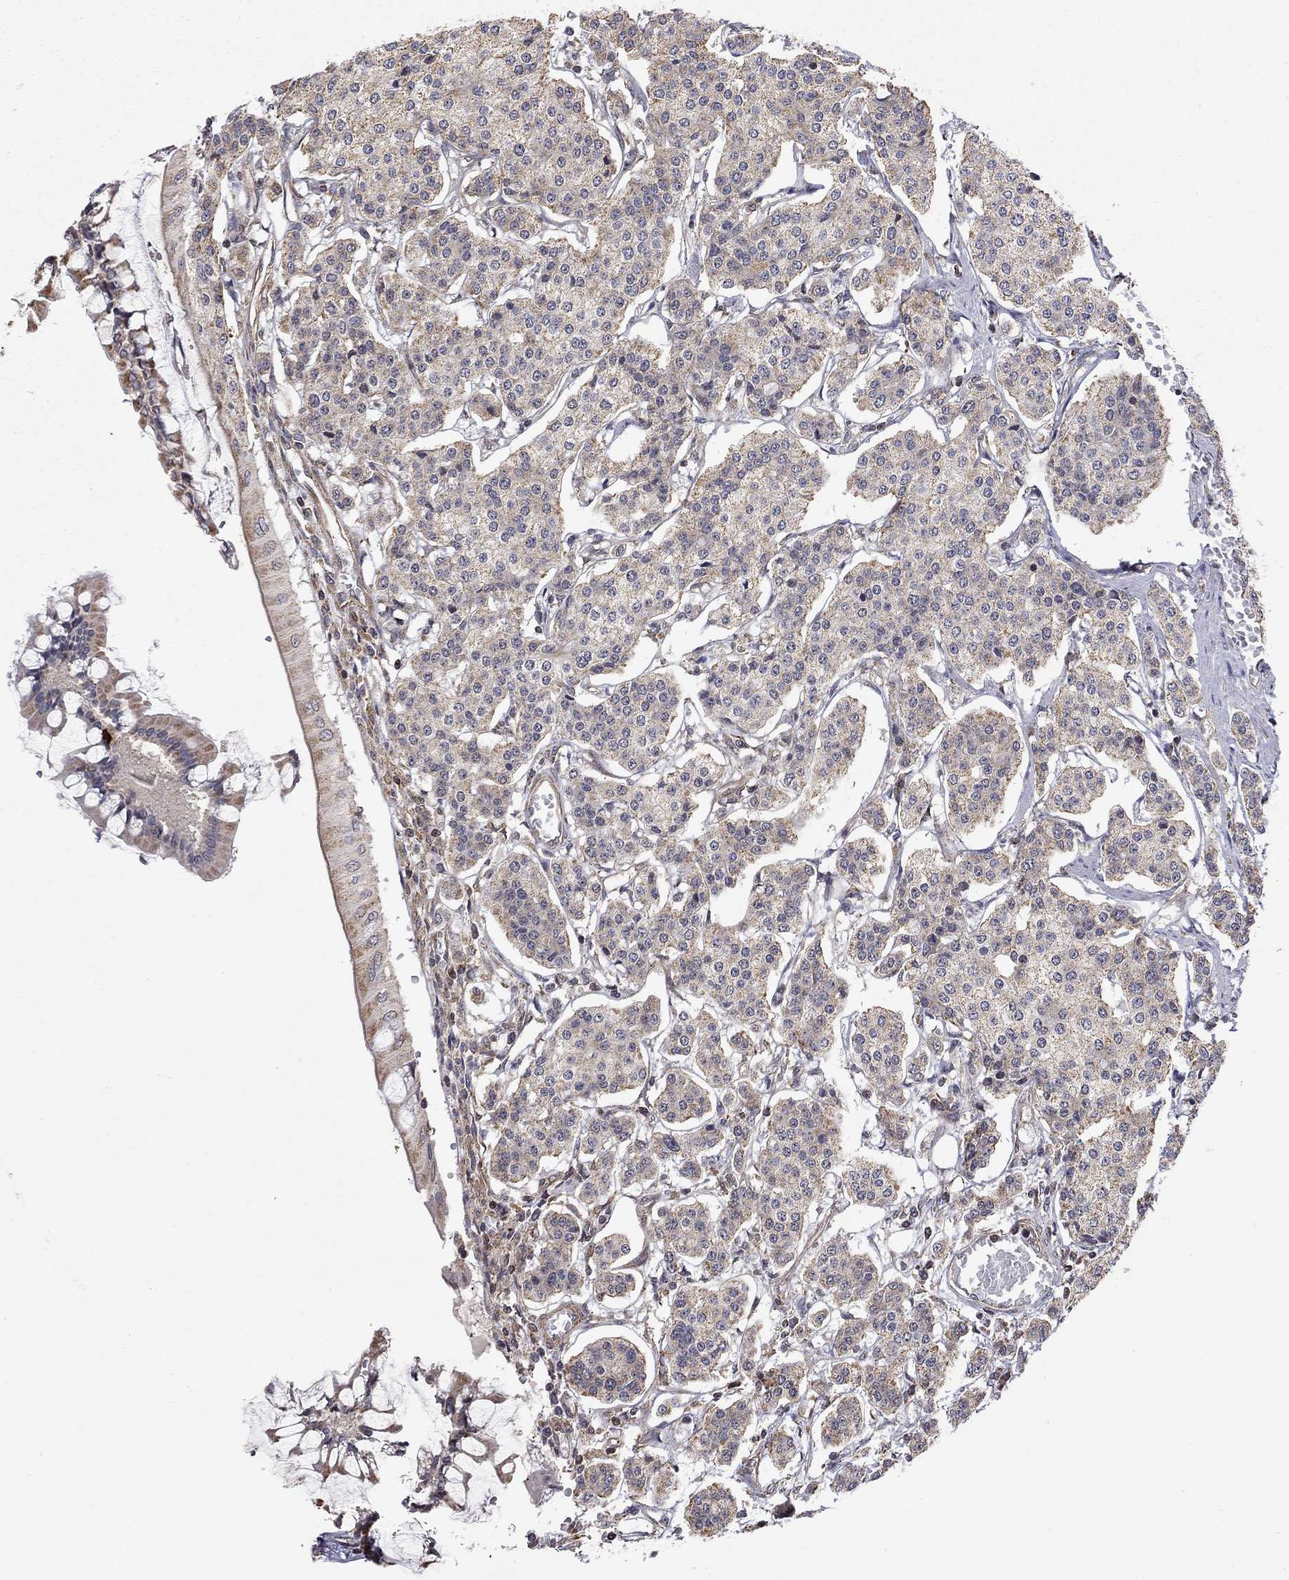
{"staining": {"intensity": "moderate", "quantity": "25%-75%", "location": "cytoplasmic/membranous"}, "tissue": "carcinoid", "cell_type": "Tumor cells", "image_type": "cancer", "snomed": [{"axis": "morphology", "description": "Carcinoid, malignant, NOS"}, {"axis": "topography", "description": "Small intestine"}], "caption": "This image shows immunohistochemistry (IHC) staining of human carcinoid, with medium moderate cytoplasmic/membranous positivity in about 25%-75% of tumor cells.", "gene": "TDP1", "patient": {"sex": "female", "age": 65}}